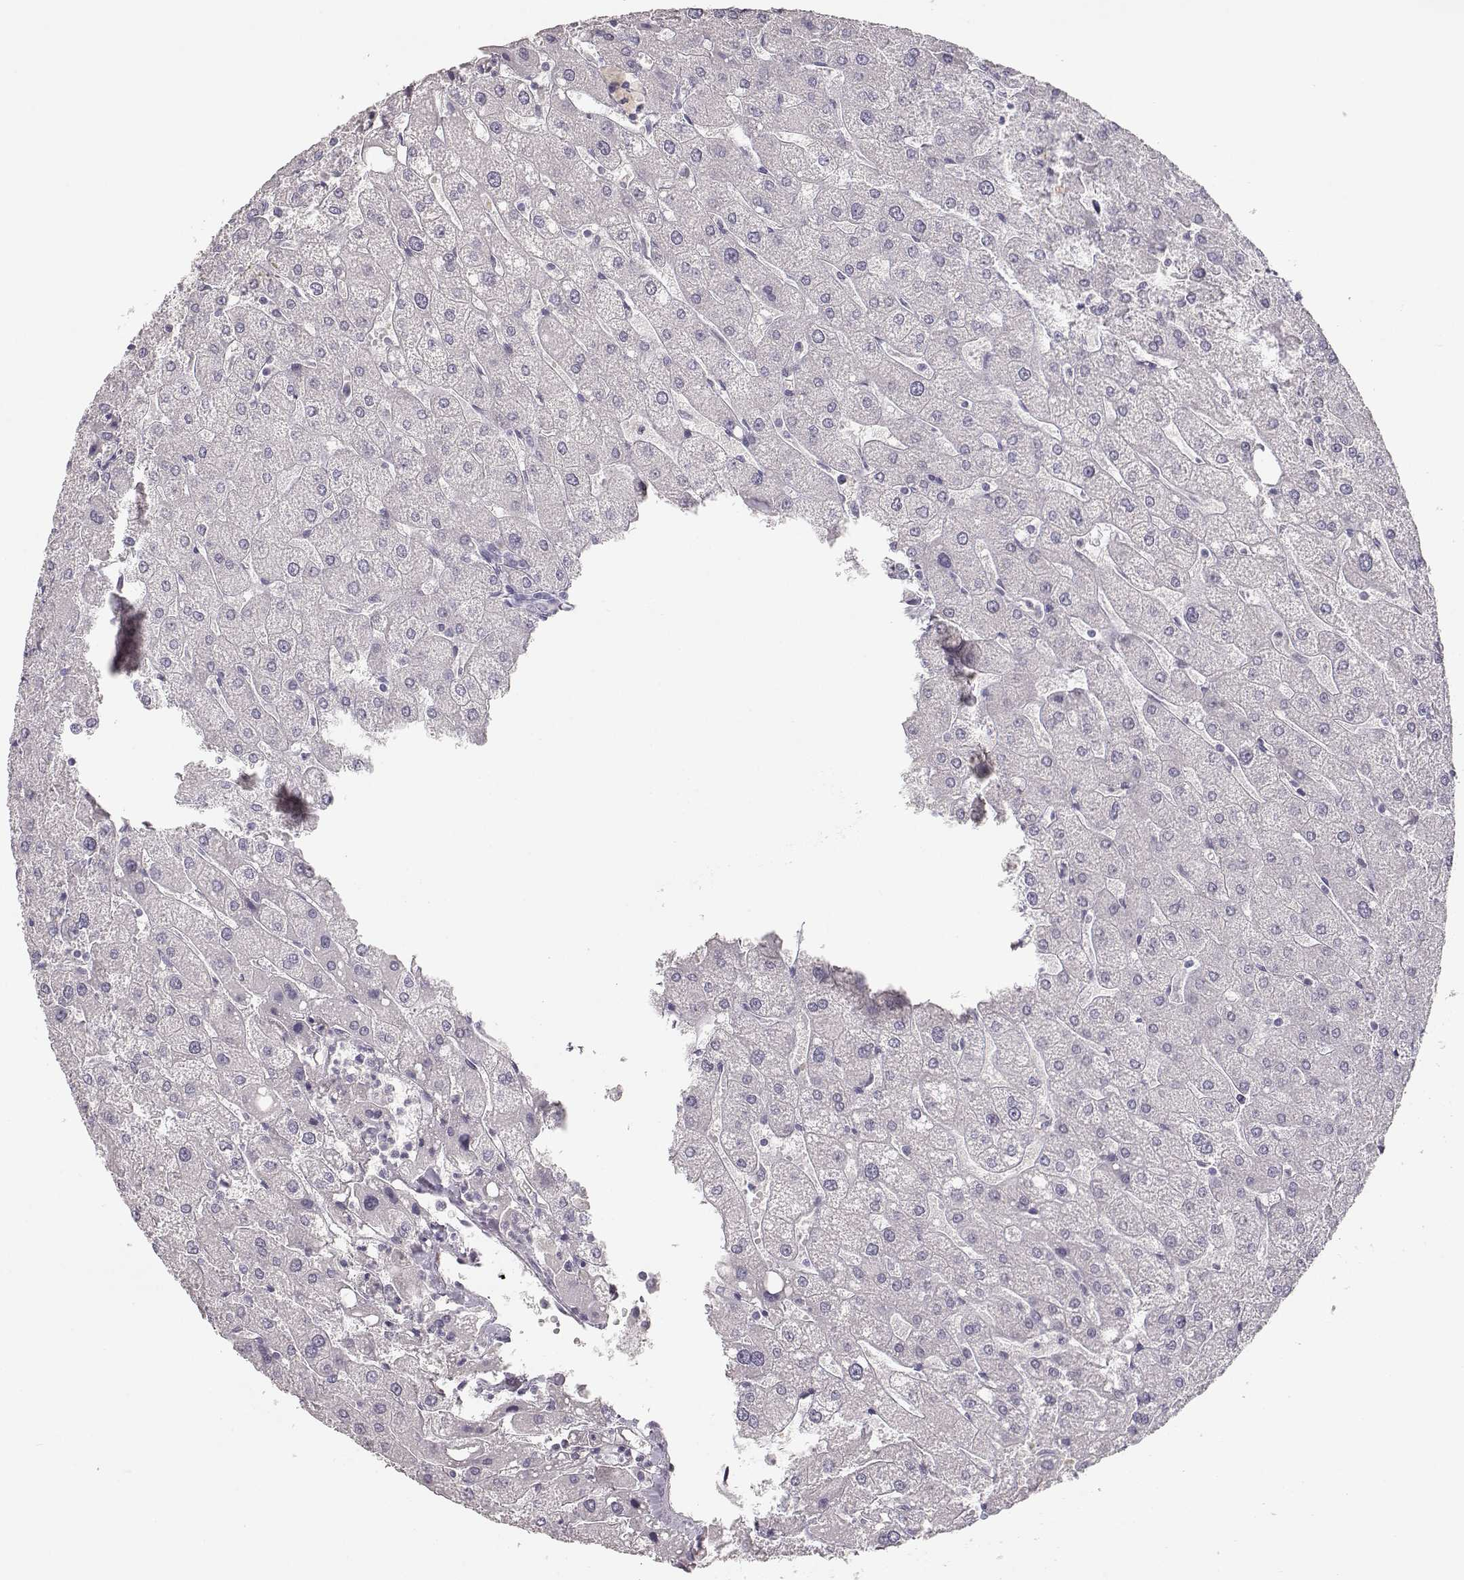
{"staining": {"intensity": "negative", "quantity": "none", "location": "none"}, "tissue": "liver", "cell_type": "Cholangiocytes", "image_type": "normal", "snomed": [{"axis": "morphology", "description": "Normal tissue, NOS"}, {"axis": "topography", "description": "Liver"}], "caption": "This is an immunohistochemistry (IHC) photomicrograph of unremarkable liver. There is no positivity in cholangiocytes.", "gene": "TKTL1", "patient": {"sex": "male", "age": 67}}